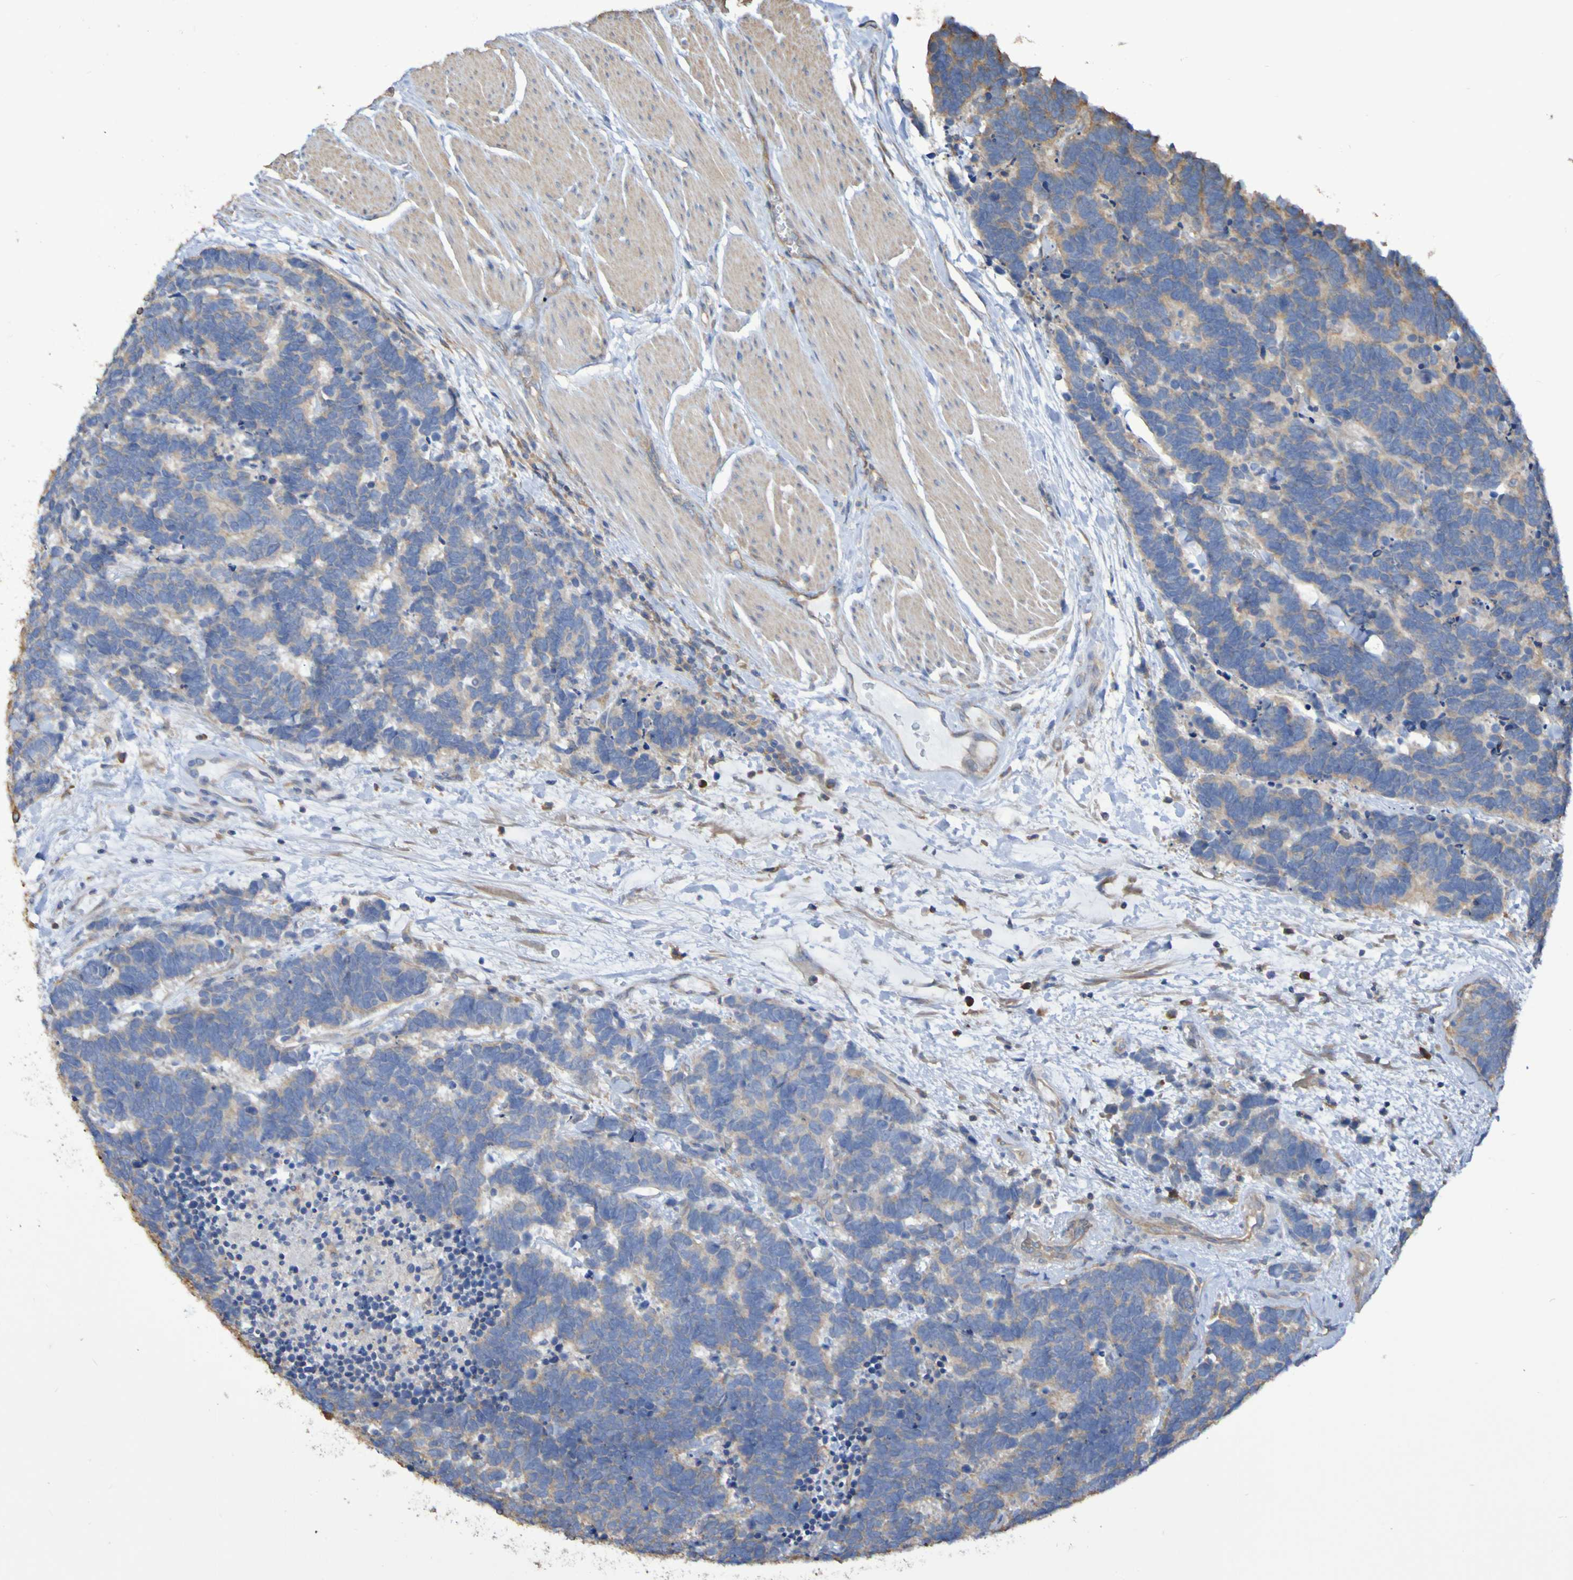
{"staining": {"intensity": "weak", "quantity": "25%-75%", "location": "cytoplasmic/membranous"}, "tissue": "carcinoid", "cell_type": "Tumor cells", "image_type": "cancer", "snomed": [{"axis": "morphology", "description": "Carcinoma, NOS"}, {"axis": "morphology", "description": "Carcinoid, malignant, NOS"}, {"axis": "topography", "description": "Urinary bladder"}], "caption": "Carcinoid stained with immunohistochemistry displays weak cytoplasmic/membranous staining in about 25%-75% of tumor cells. The protein of interest is stained brown, and the nuclei are stained in blue (DAB IHC with brightfield microscopy, high magnification).", "gene": "SYNJ1", "patient": {"sex": "male", "age": 57}}